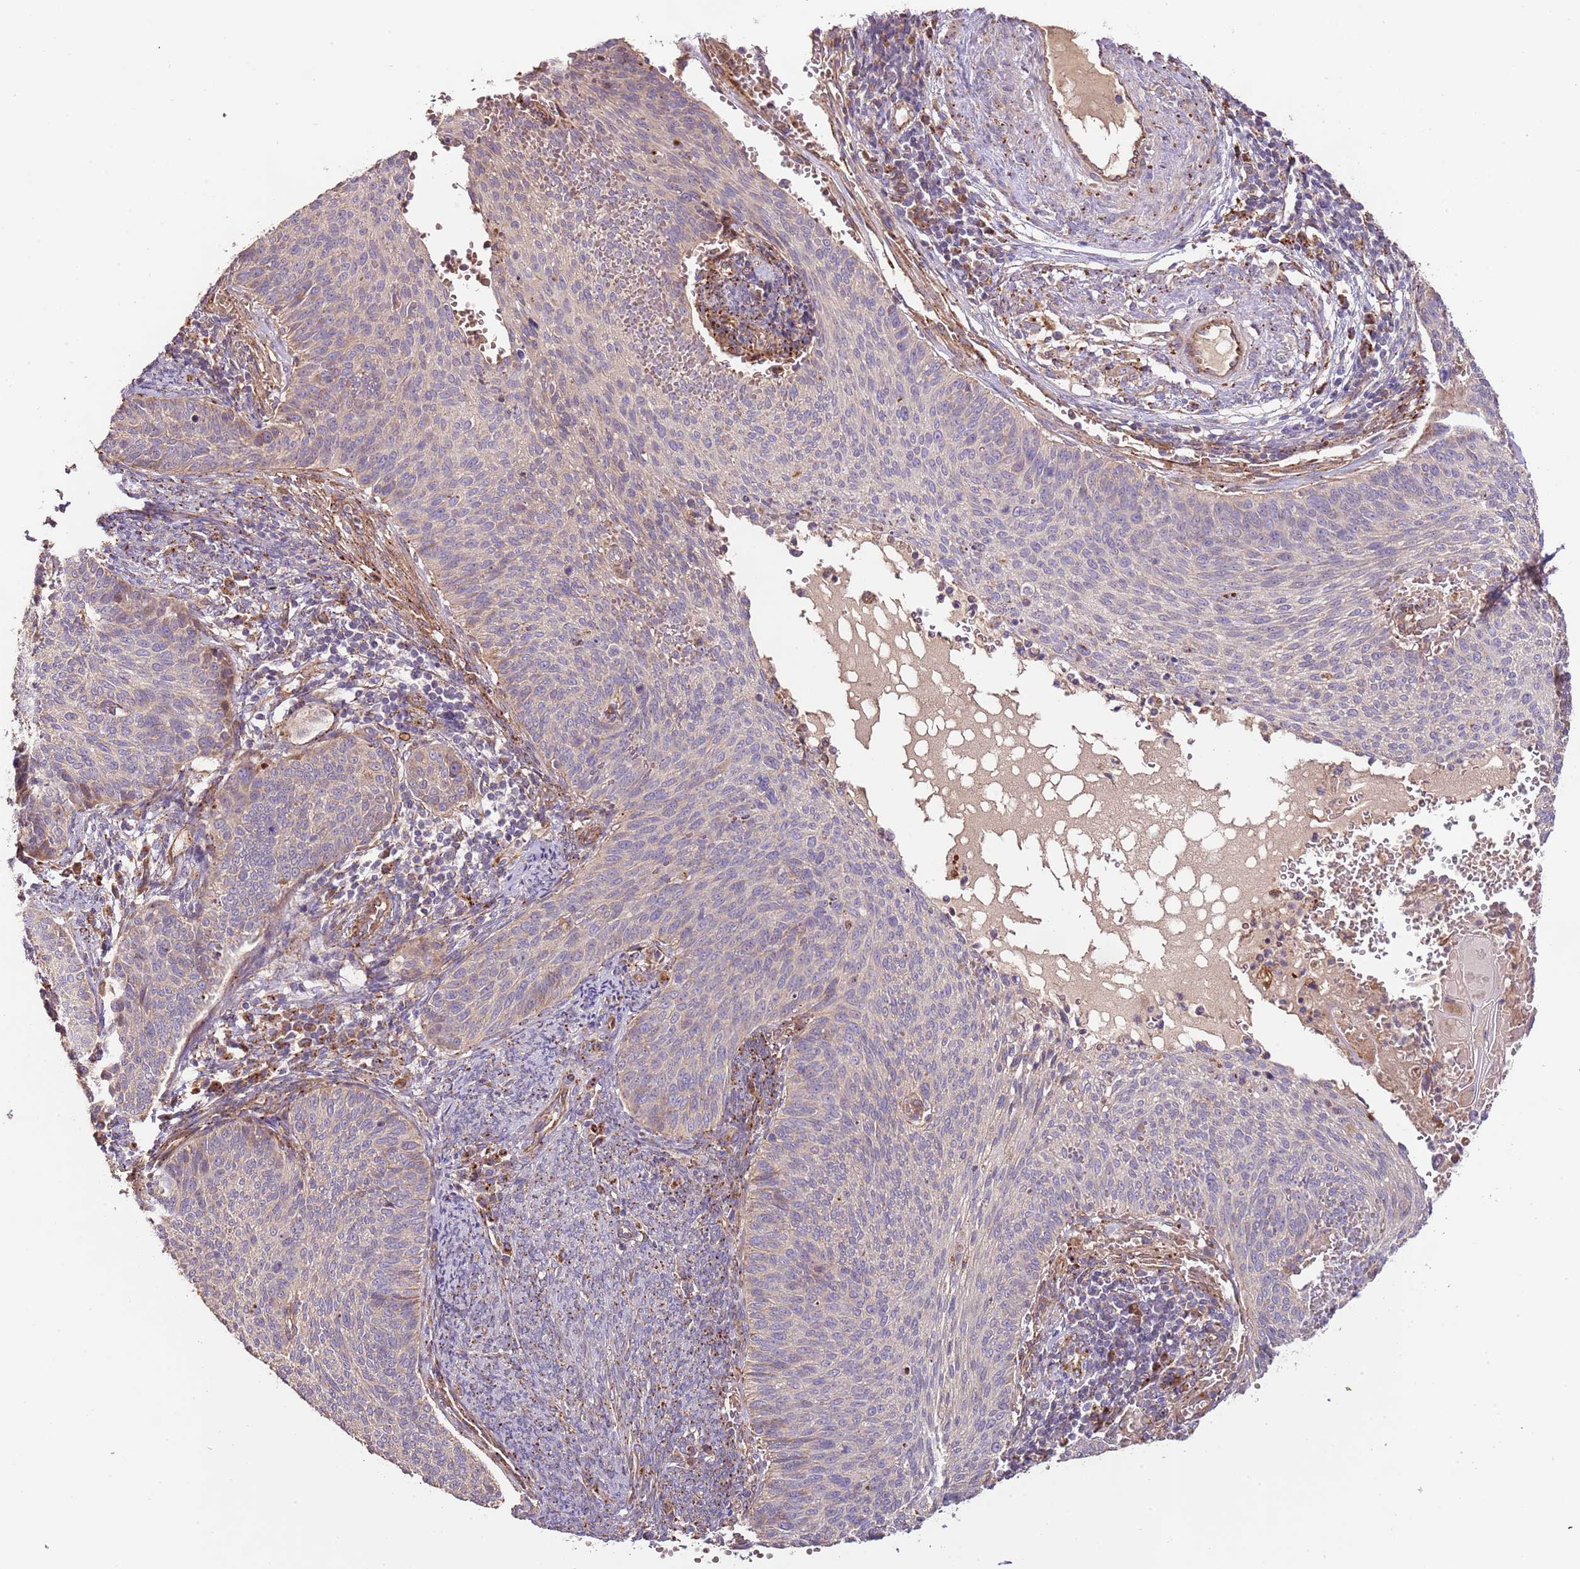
{"staining": {"intensity": "weak", "quantity": "<25%", "location": "cytoplasmic/membranous"}, "tissue": "cervical cancer", "cell_type": "Tumor cells", "image_type": "cancer", "snomed": [{"axis": "morphology", "description": "Squamous cell carcinoma, NOS"}, {"axis": "topography", "description": "Cervix"}], "caption": "DAB immunohistochemical staining of cervical cancer (squamous cell carcinoma) displays no significant expression in tumor cells.", "gene": "DOCK6", "patient": {"sex": "female", "age": 70}}